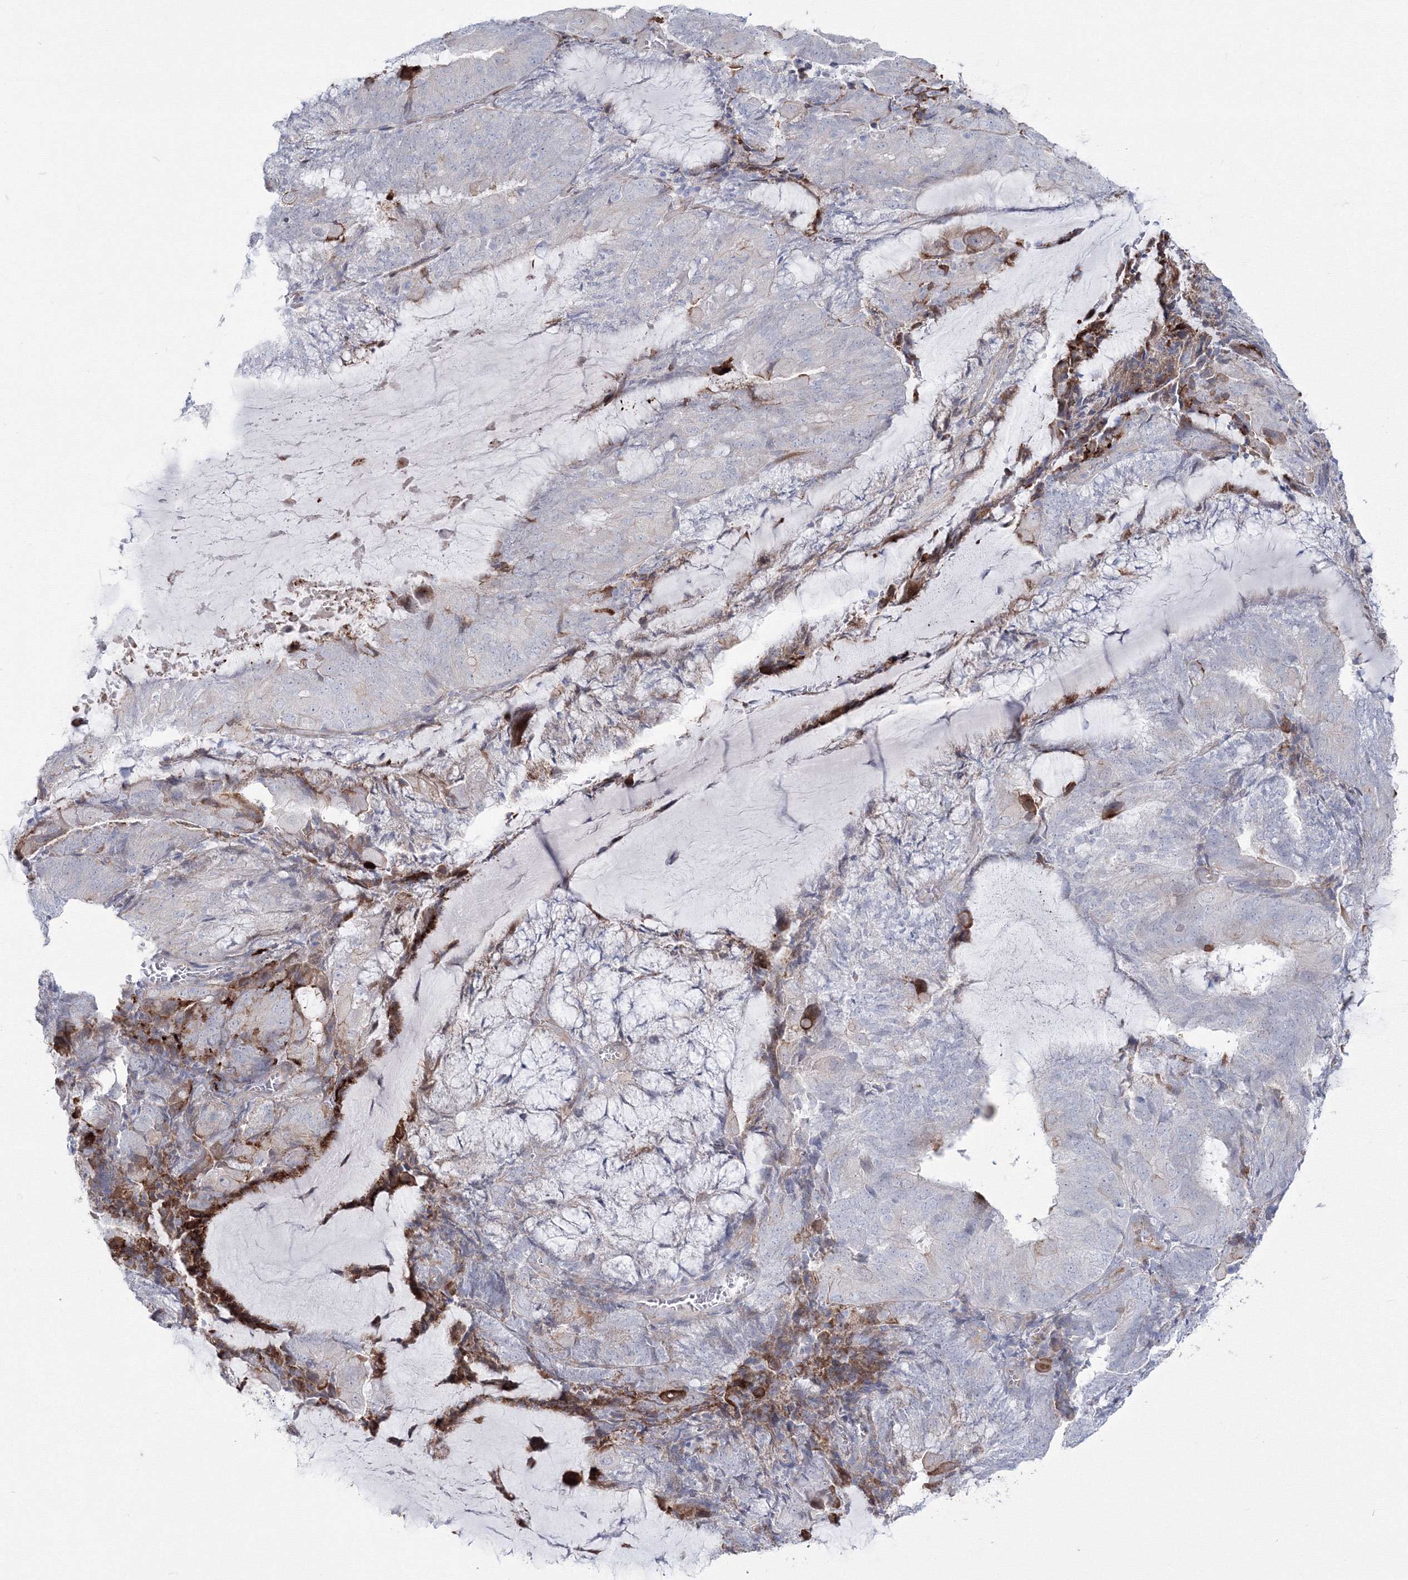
{"staining": {"intensity": "negative", "quantity": "none", "location": "none"}, "tissue": "endometrial cancer", "cell_type": "Tumor cells", "image_type": "cancer", "snomed": [{"axis": "morphology", "description": "Adenocarcinoma, NOS"}, {"axis": "topography", "description": "Endometrium"}], "caption": "High power microscopy histopathology image of an immunohistochemistry (IHC) micrograph of adenocarcinoma (endometrial), revealing no significant expression in tumor cells. (Immunohistochemistry, brightfield microscopy, high magnification).", "gene": "HYAL2", "patient": {"sex": "female", "age": 81}}